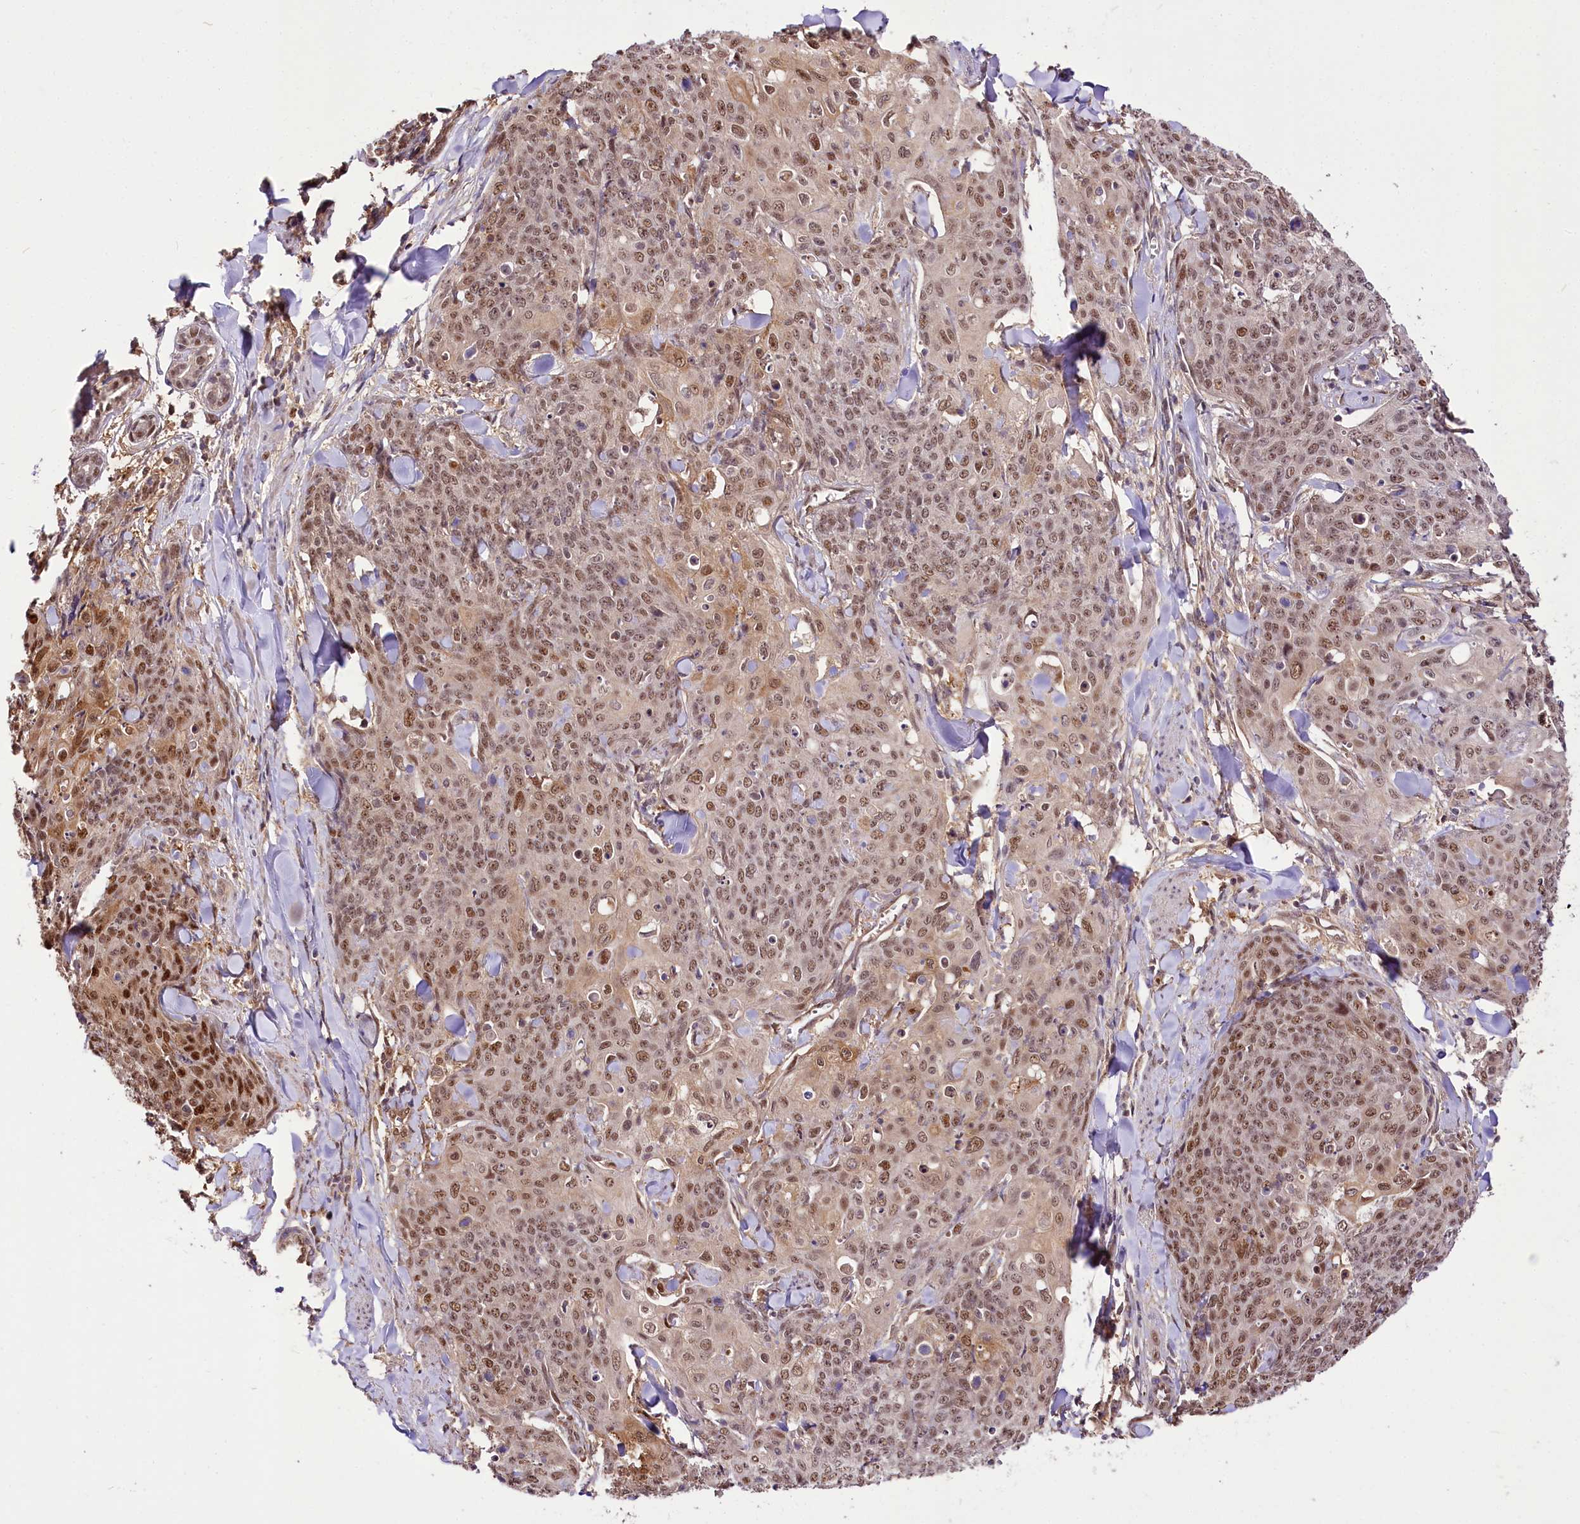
{"staining": {"intensity": "moderate", "quantity": ">75%", "location": "nuclear"}, "tissue": "skin cancer", "cell_type": "Tumor cells", "image_type": "cancer", "snomed": [{"axis": "morphology", "description": "Squamous cell carcinoma, NOS"}, {"axis": "topography", "description": "Skin"}, {"axis": "topography", "description": "Vulva"}], "caption": "Human squamous cell carcinoma (skin) stained with a protein marker displays moderate staining in tumor cells.", "gene": "GNL3L", "patient": {"sex": "female", "age": 85}}